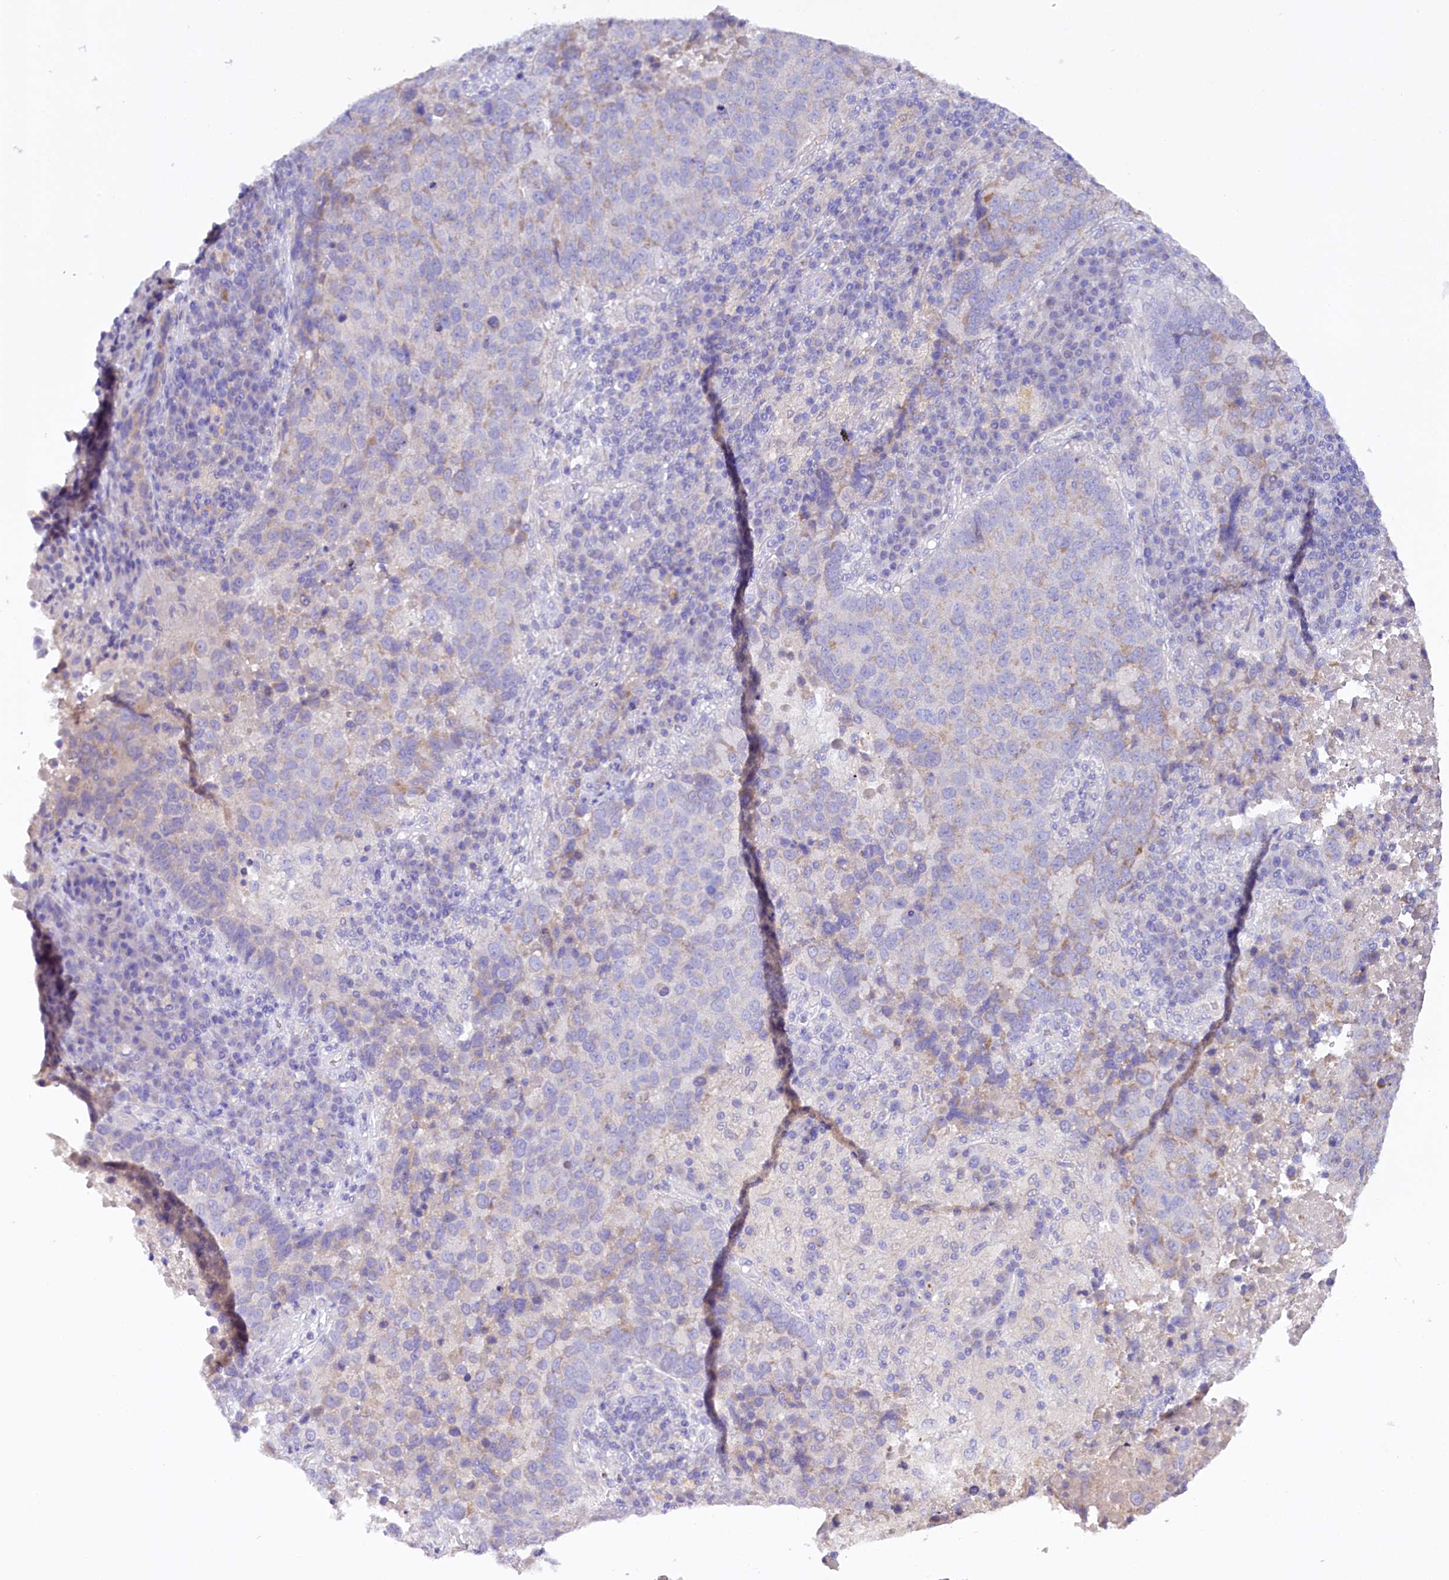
{"staining": {"intensity": "negative", "quantity": "none", "location": "none"}, "tissue": "lung cancer", "cell_type": "Tumor cells", "image_type": "cancer", "snomed": [{"axis": "morphology", "description": "Squamous cell carcinoma, NOS"}, {"axis": "topography", "description": "Lung"}], "caption": "Tumor cells show no significant expression in squamous cell carcinoma (lung).", "gene": "ZNF45", "patient": {"sex": "male", "age": 73}}